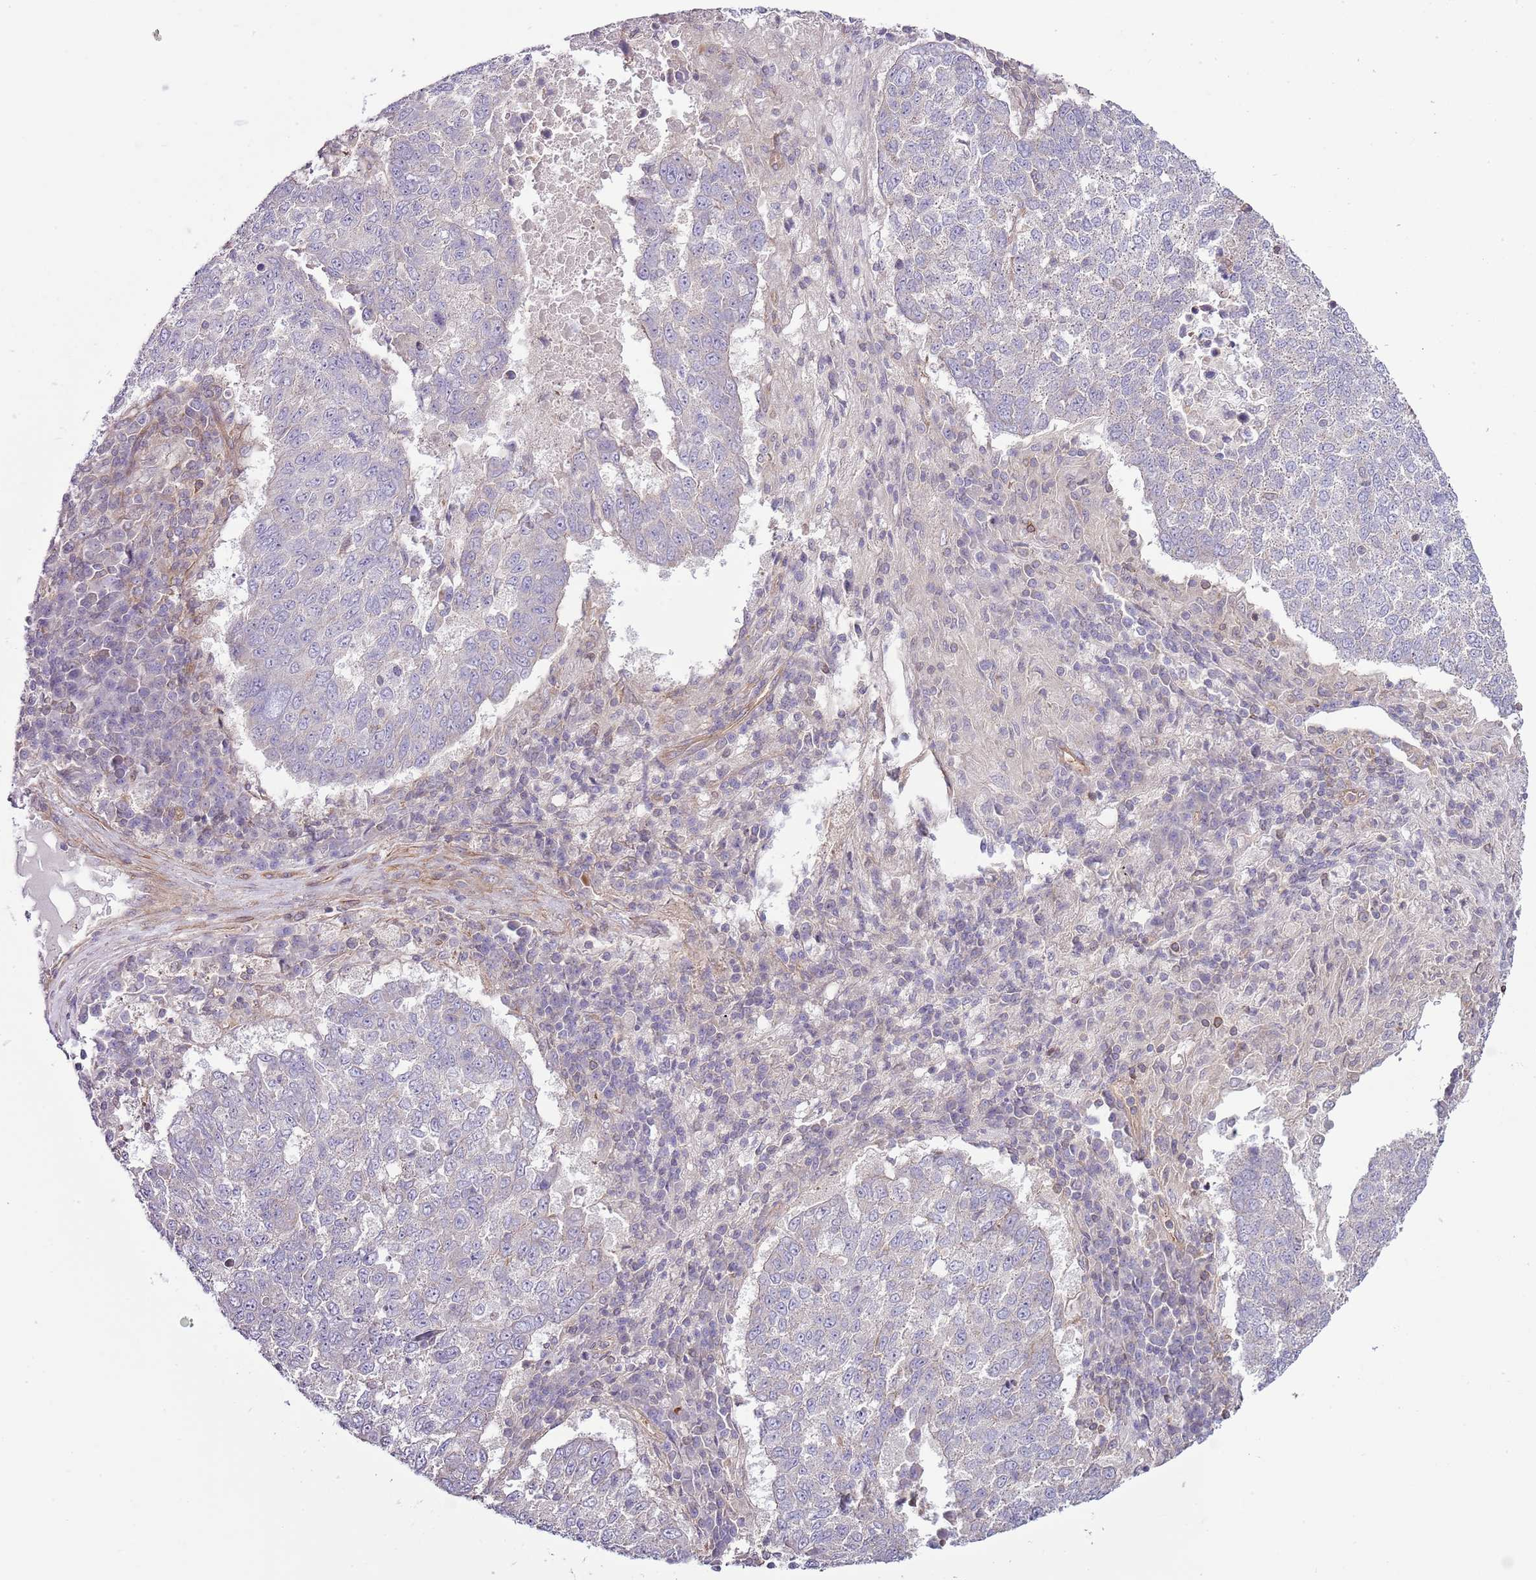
{"staining": {"intensity": "negative", "quantity": "none", "location": "none"}, "tissue": "lung cancer", "cell_type": "Tumor cells", "image_type": "cancer", "snomed": [{"axis": "morphology", "description": "Squamous cell carcinoma, NOS"}, {"axis": "topography", "description": "Lung"}], "caption": "A photomicrograph of human lung squamous cell carcinoma is negative for staining in tumor cells. Nuclei are stained in blue.", "gene": "LPIN2", "patient": {"sex": "male", "age": 73}}